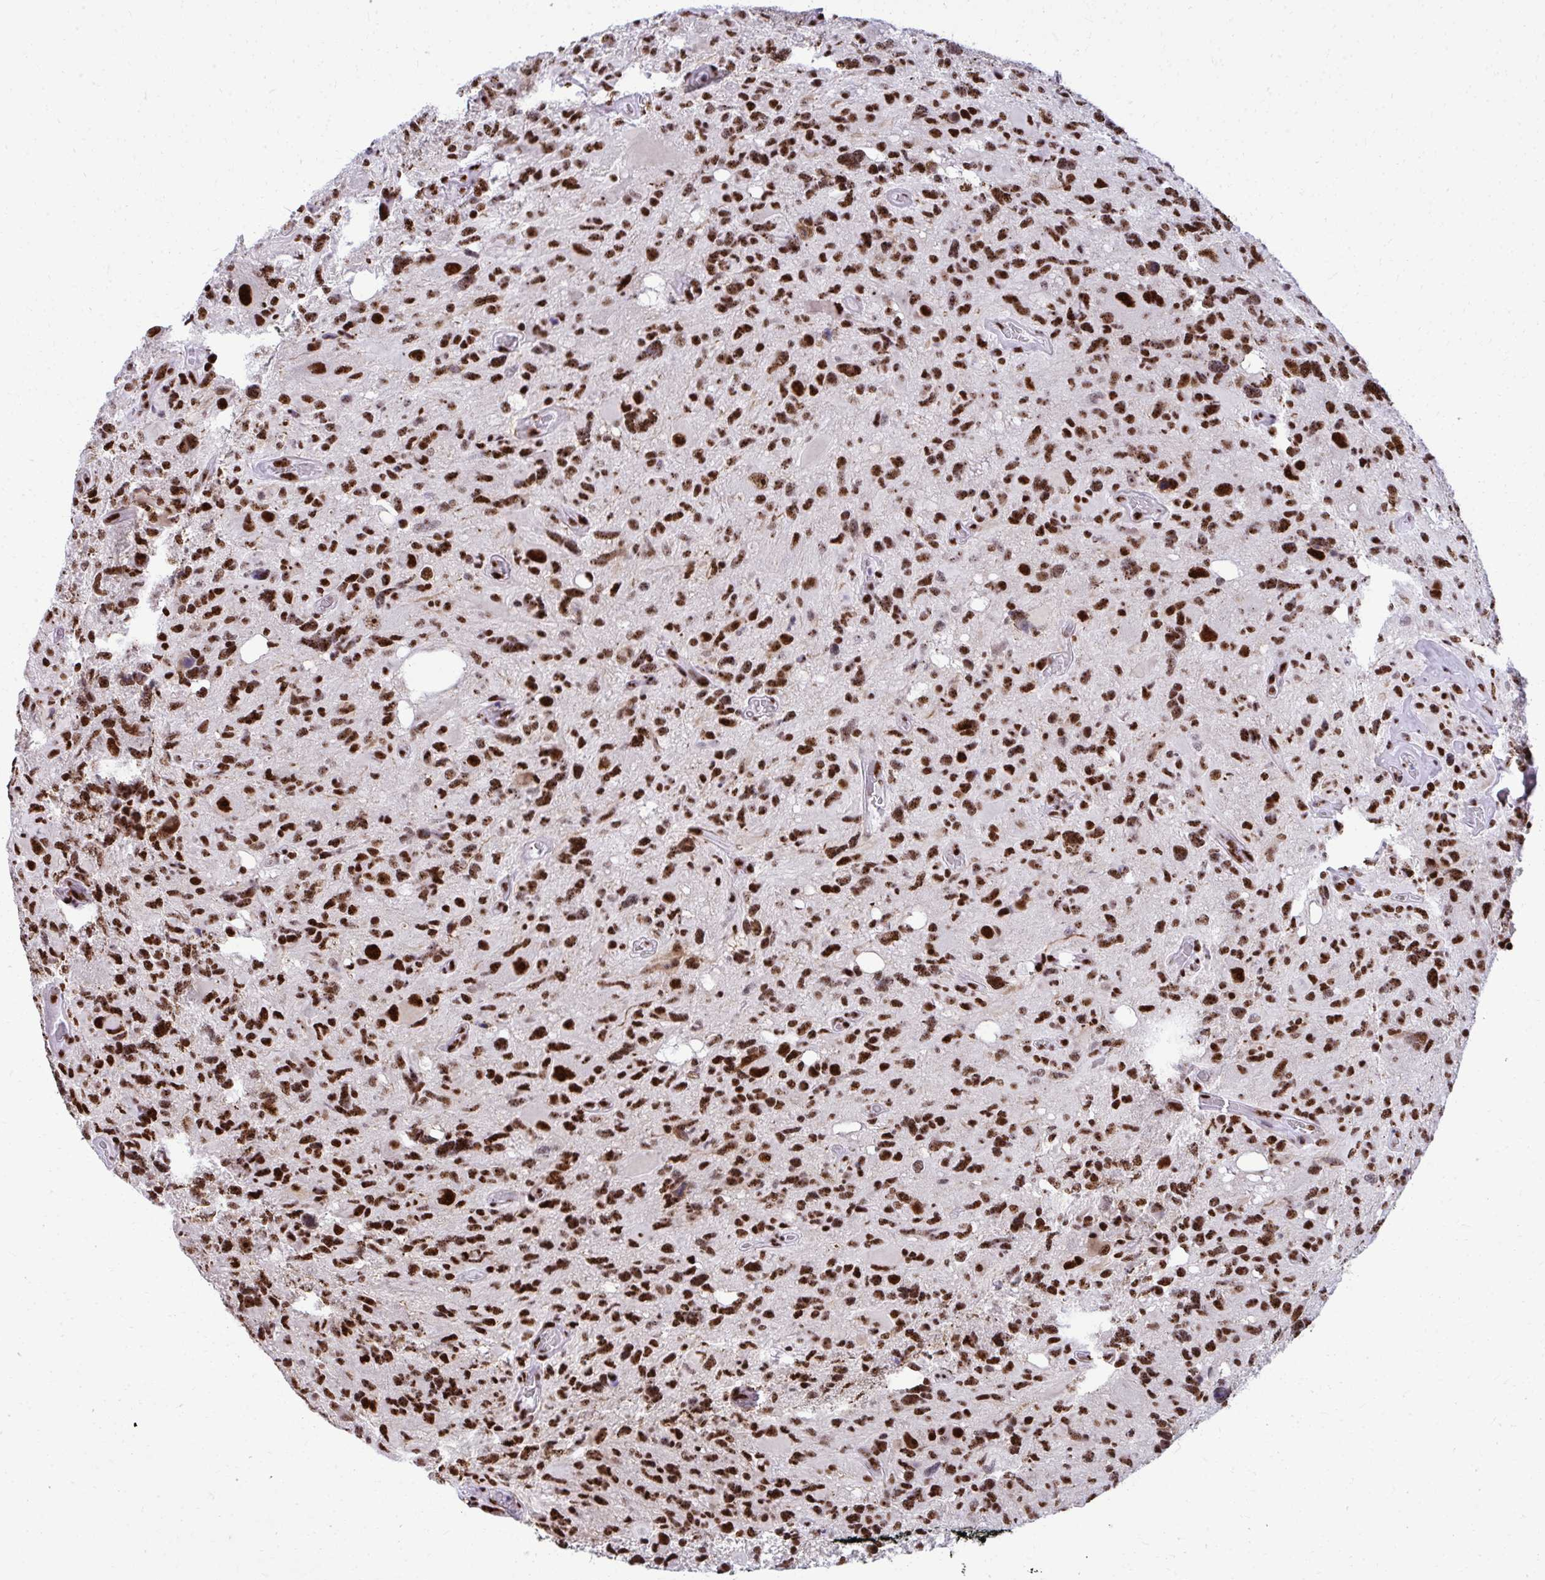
{"staining": {"intensity": "strong", "quantity": ">75%", "location": "nuclear"}, "tissue": "glioma", "cell_type": "Tumor cells", "image_type": "cancer", "snomed": [{"axis": "morphology", "description": "Glioma, malignant, High grade"}, {"axis": "topography", "description": "Brain"}], "caption": "Immunohistochemical staining of human malignant glioma (high-grade) reveals strong nuclear protein positivity in approximately >75% of tumor cells.", "gene": "PELP1", "patient": {"sex": "male", "age": 49}}